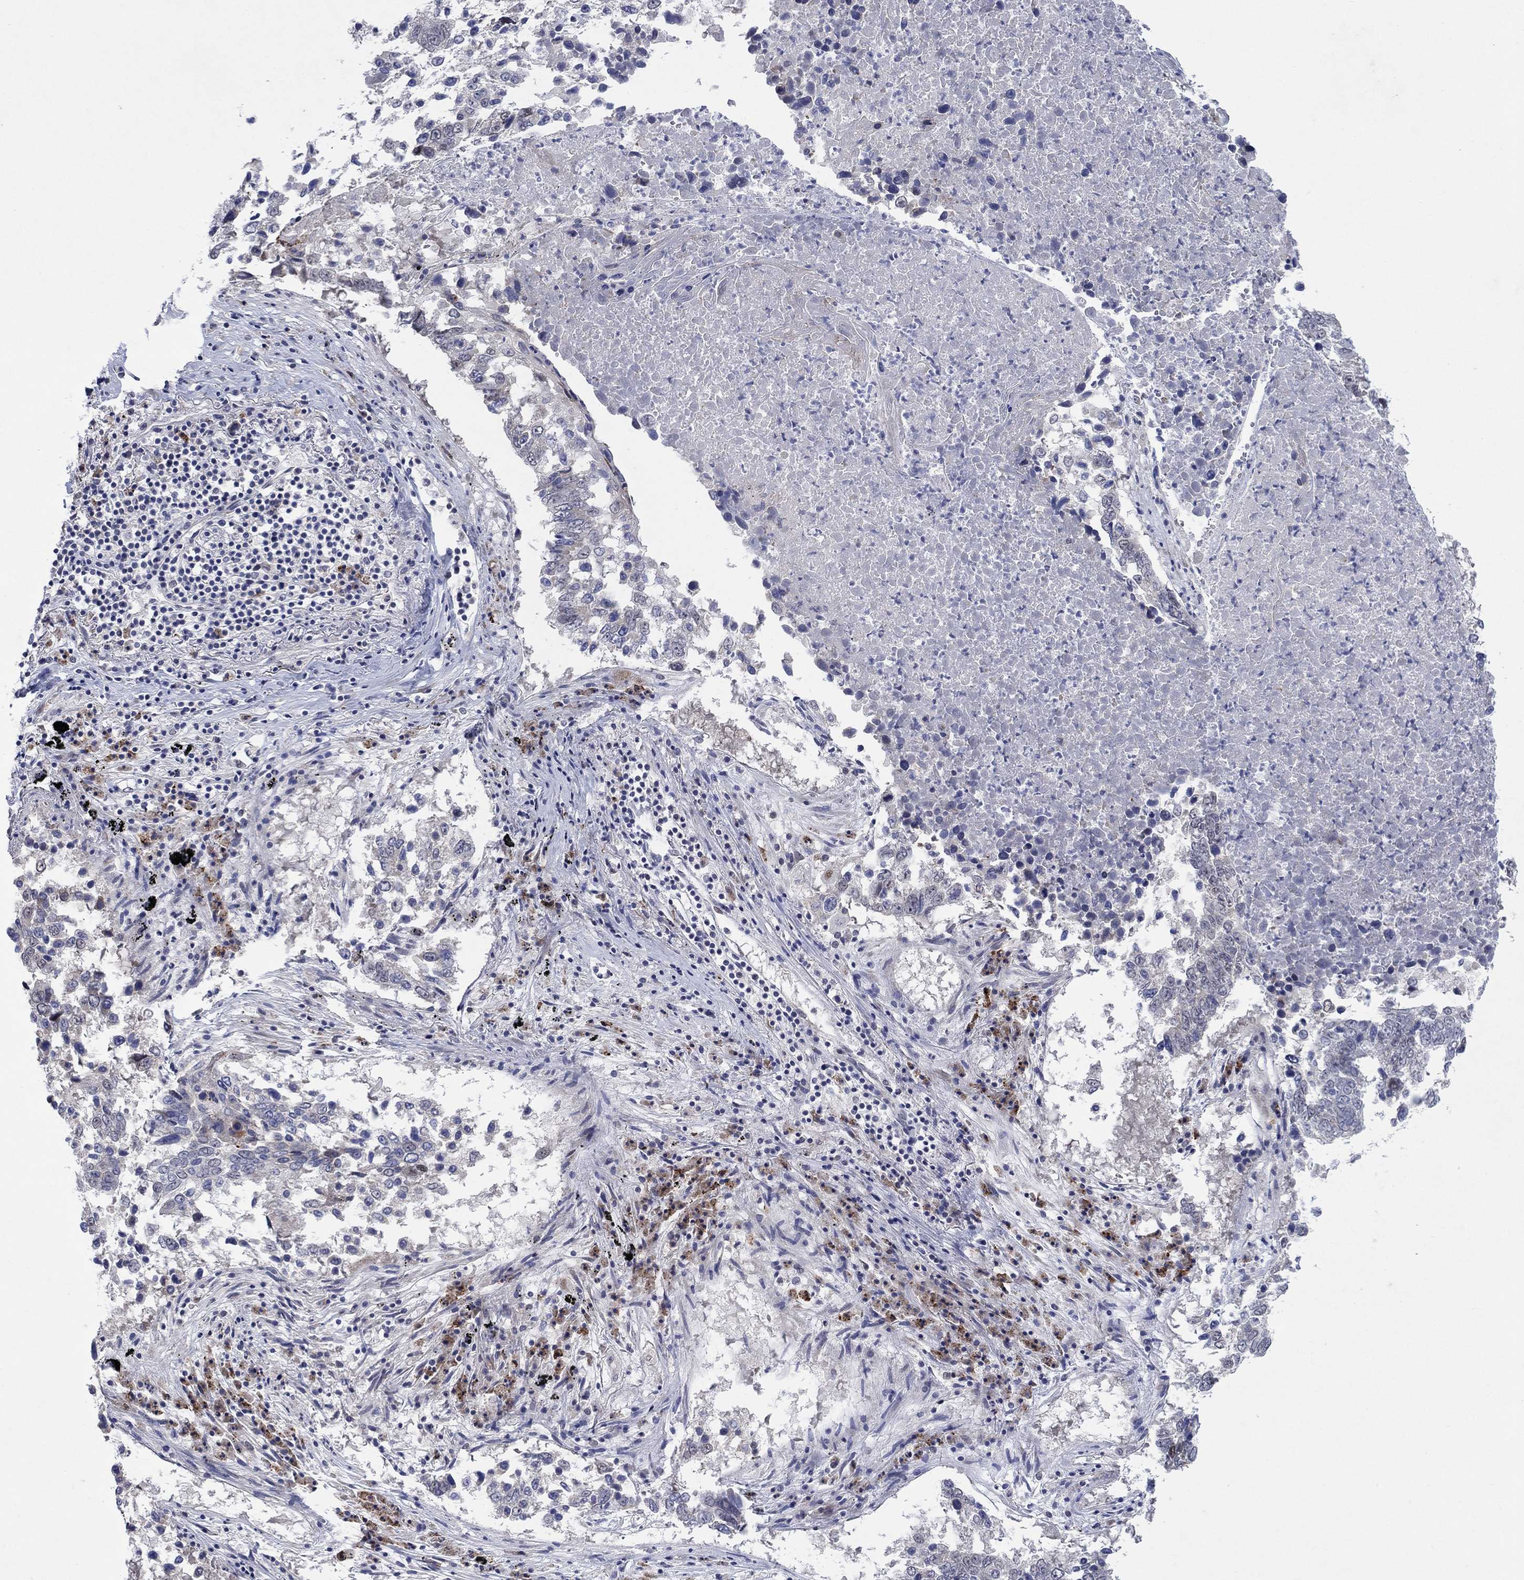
{"staining": {"intensity": "negative", "quantity": "none", "location": "none"}, "tissue": "lung cancer", "cell_type": "Tumor cells", "image_type": "cancer", "snomed": [{"axis": "morphology", "description": "Squamous cell carcinoma, NOS"}, {"axis": "topography", "description": "Lung"}], "caption": "Tumor cells are negative for brown protein staining in squamous cell carcinoma (lung).", "gene": "SDC1", "patient": {"sex": "male", "age": 82}}